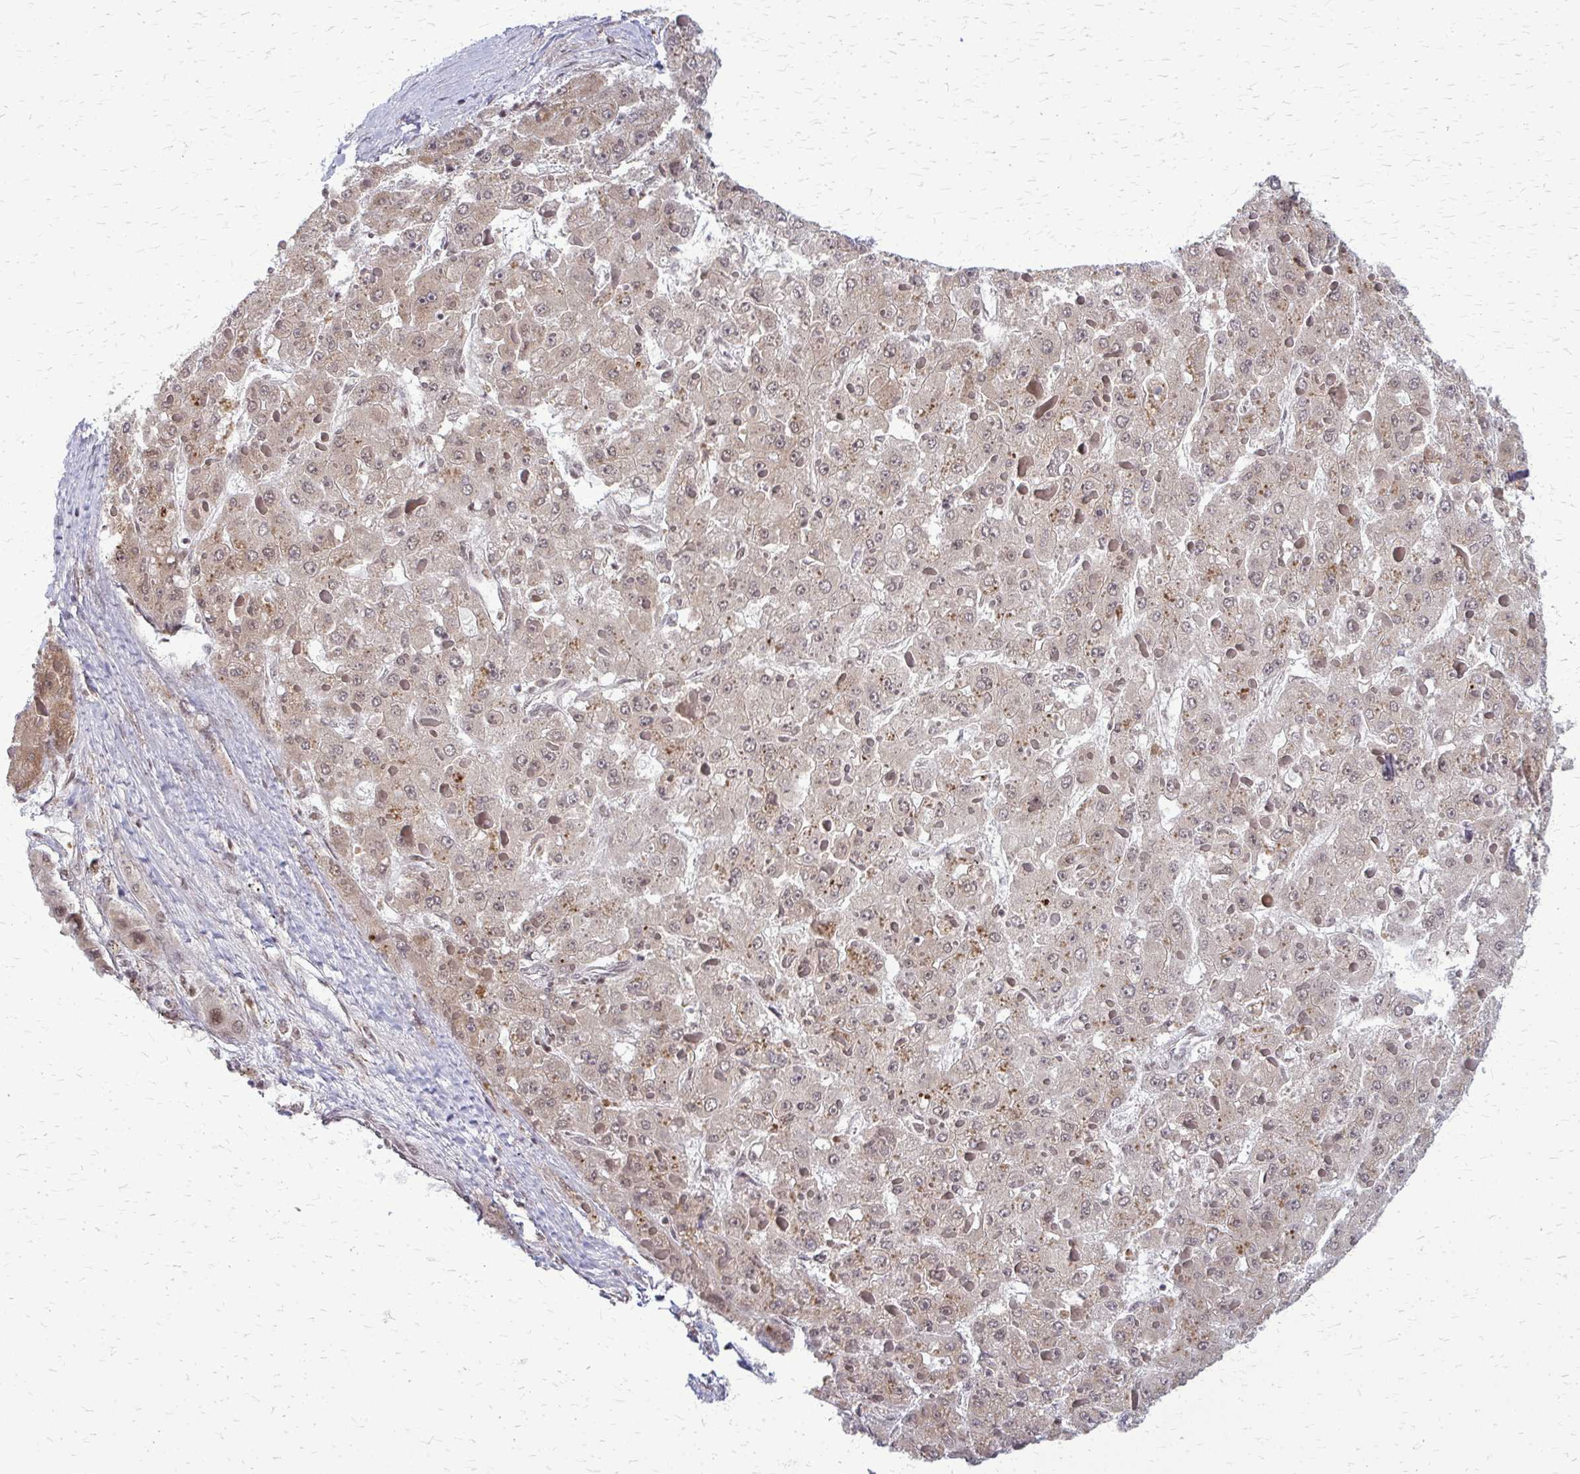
{"staining": {"intensity": "weak", "quantity": ">75%", "location": "cytoplasmic/membranous,nuclear"}, "tissue": "liver cancer", "cell_type": "Tumor cells", "image_type": "cancer", "snomed": [{"axis": "morphology", "description": "Carcinoma, Hepatocellular, NOS"}, {"axis": "topography", "description": "Liver"}], "caption": "Immunohistochemical staining of hepatocellular carcinoma (liver) exhibits weak cytoplasmic/membranous and nuclear protein staining in about >75% of tumor cells.", "gene": "HDAC3", "patient": {"sex": "female", "age": 73}}